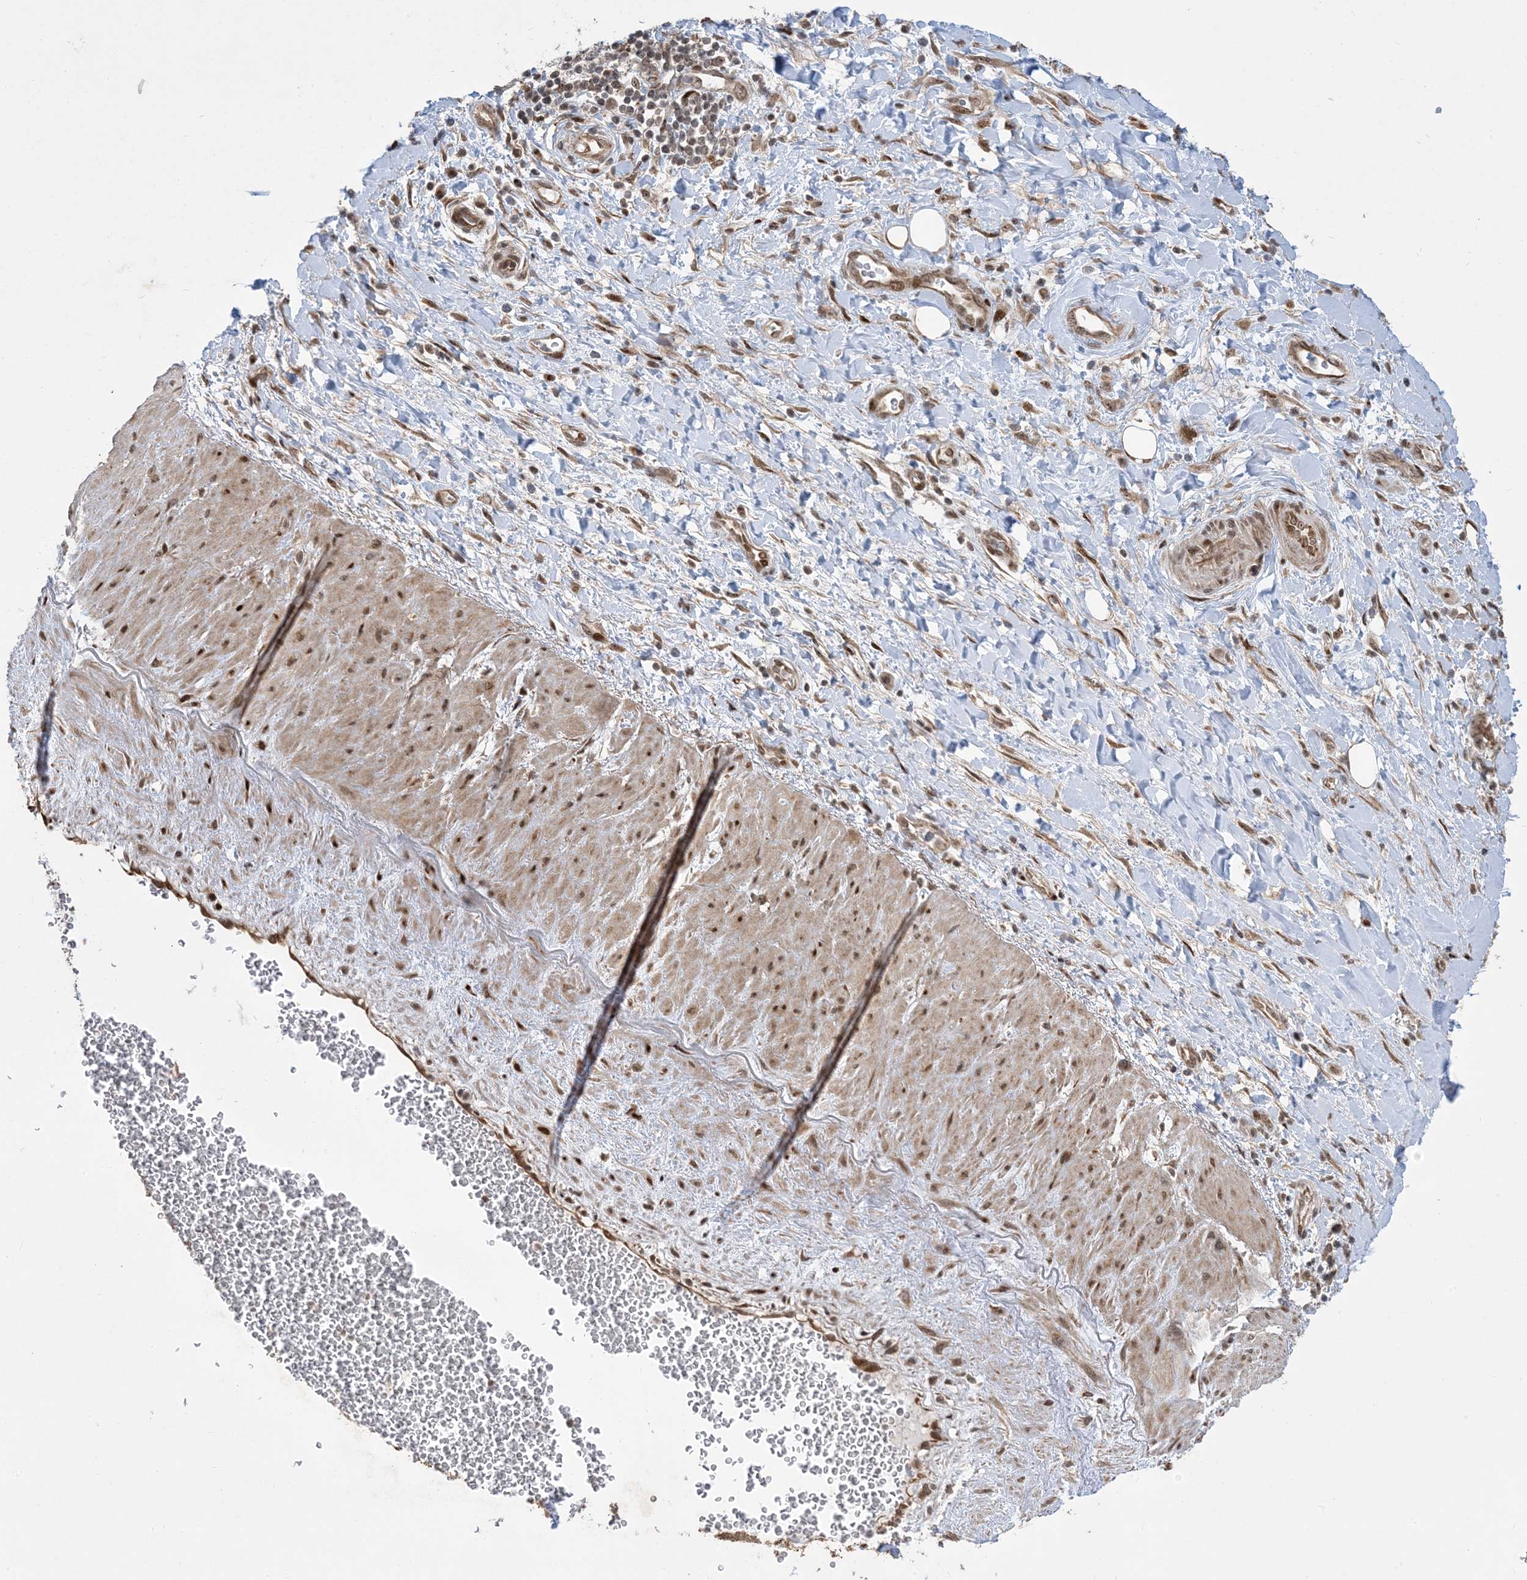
{"staining": {"intensity": "moderate", "quantity": ">75%", "location": "cytoplasmic/membranous"}, "tissue": "soft tissue", "cell_type": "Chondrocytes", "image_type": "normal", "snomed": [{"axis": "morphology", "description": "Normal tissue, NOS"}, {"axis": "morphology", "description": "Adenocarcinoma, NOS"}, {"axis": "topography", "description": "Pancreas"}, {"axis": "topography", "description": "Peripheral nerve tissue"}], "caption": "Protein positivity by immunohistochemistry exhibits moderate cytoplasmic/membranous expression in about >75% of chondrocytes in normal soft tissue.", "gene": "FAM9B", "patient": {"sex": "male", "age": 59}}